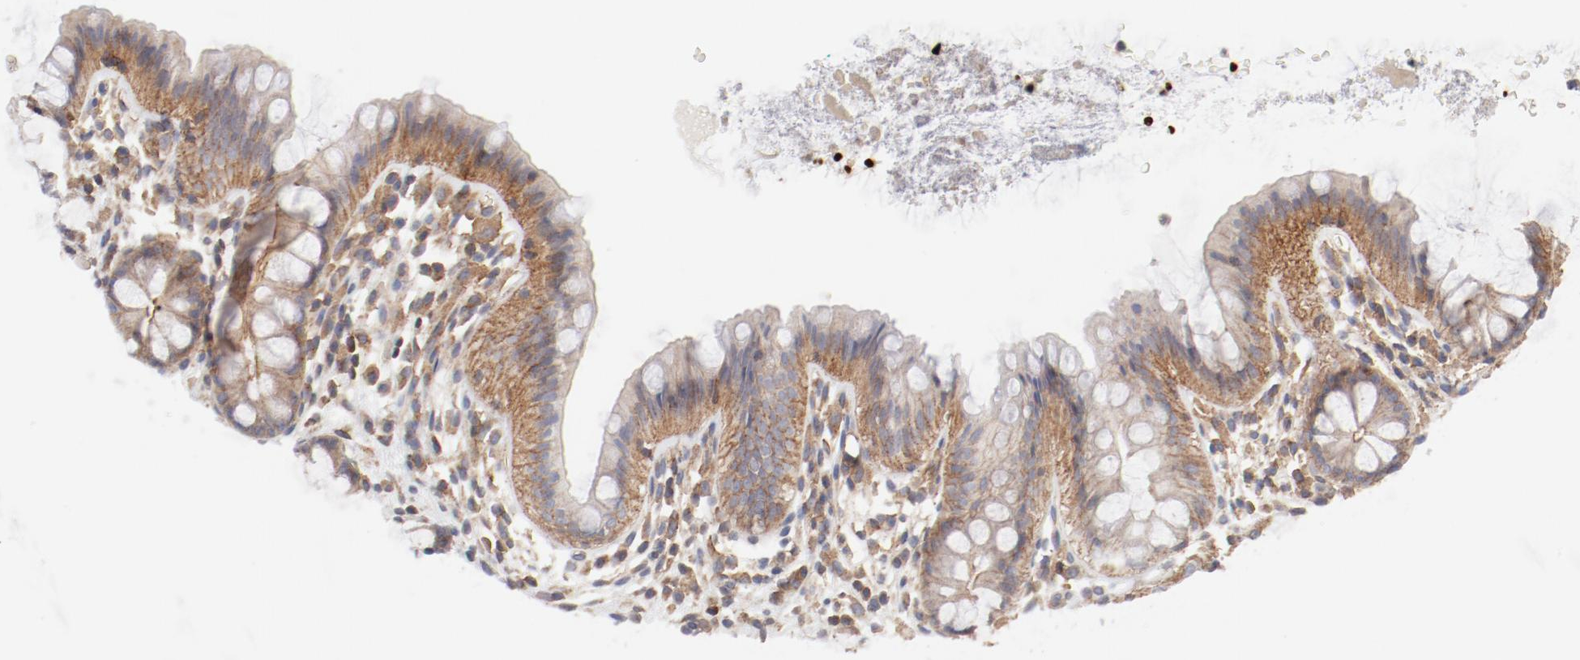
{"staining": {"intensity": "negative", "quantity": "none", "location": "none"}, "tissue": "colon", "cell_type": "Endothelial cells", "image_type": "normal", "snomed": [{"axis": "morphology", "description": "Normal tissue, NOS"}, {"axis": "topography", "description": "Smooth muscle"}, {"axis": "topography", "description": "Colon"}], "caption": "High power microscopy micrograph of an IHC micrograph of unremarkable colon, revealing no significant positivity in endothelial cells.", "gene": "AP2A1", "patient": {"sex": "male", "age": 67}}